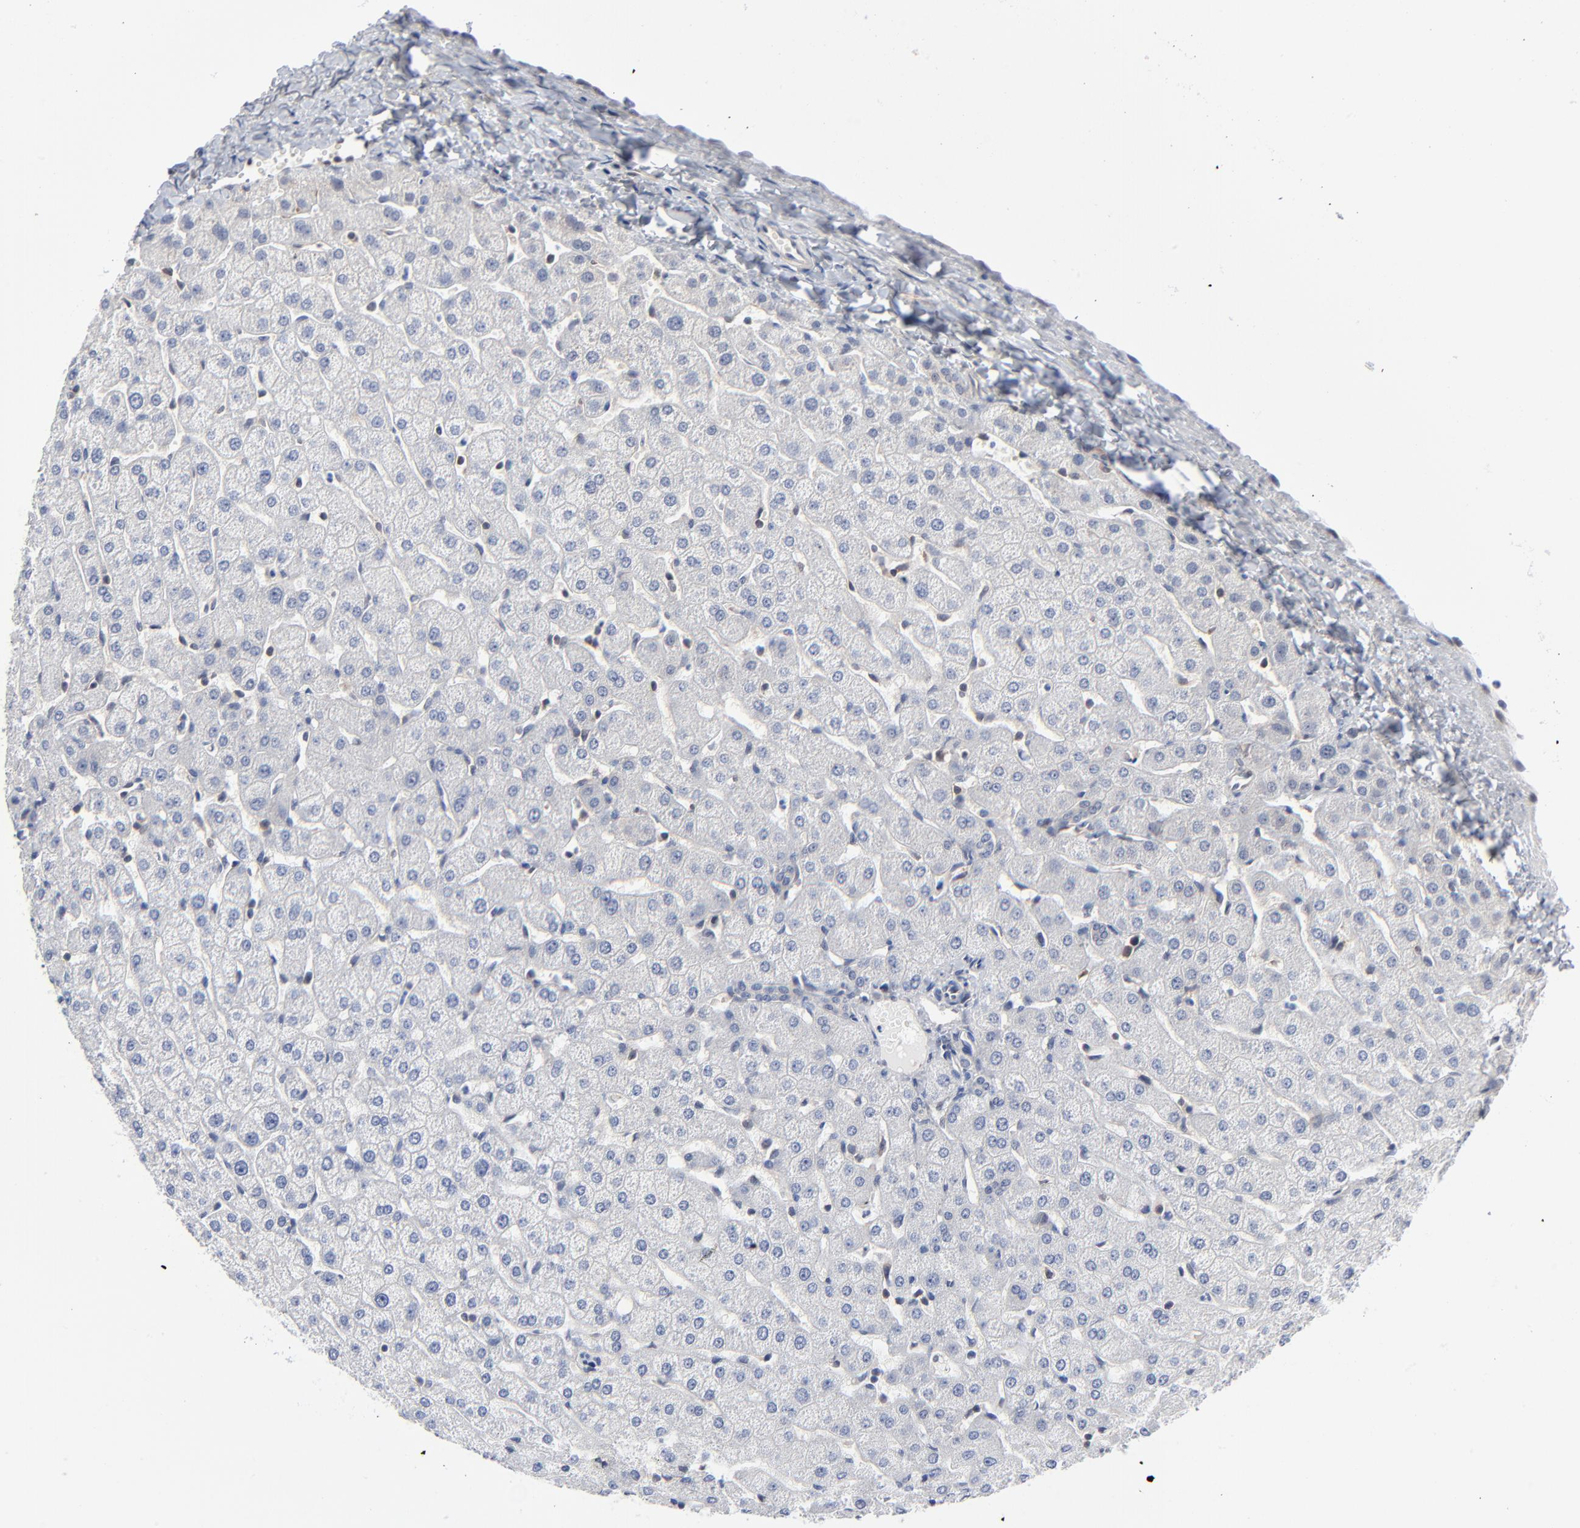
{"staining": {"intensity": "negative", "quantity": "none", "location": "none"}, "tissue": "liver", "cell_type": "Cholangiocytes", "image_type": "normal", "snomed": [{"axis": "morphology", "description": "Normal tissue, NOS"}, {"axis": "morphology", "description": "Fibrosis, NOS"}, {"axis": "topography", "description": "Liver"}], "caption": "Micrograph shows no significant protein staining in cholangiocytes of unremarkable liver.", "gene": "RPS6KB1", "patient": {"sex": "female", "age": 29}}